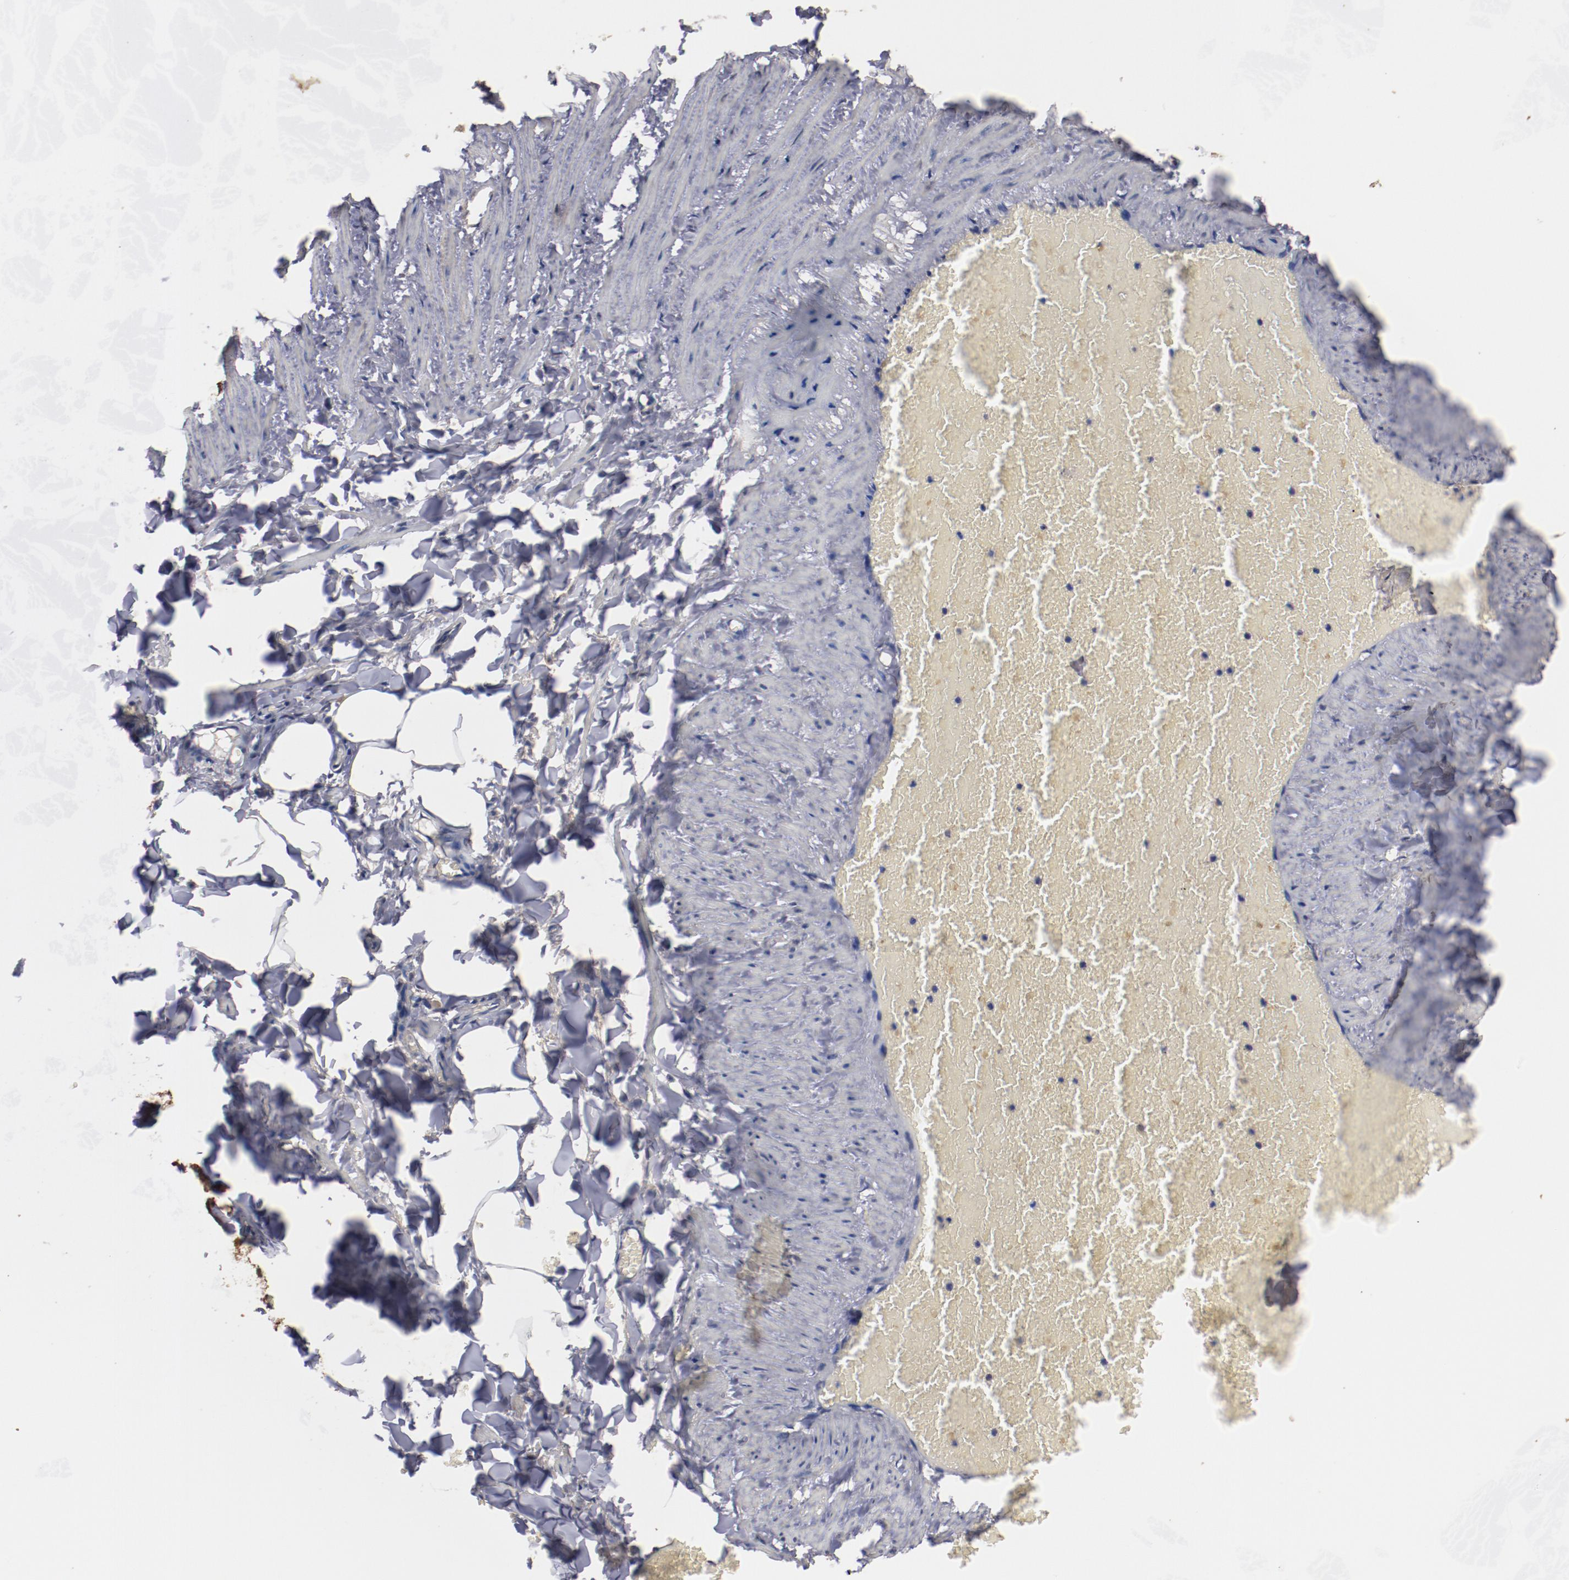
{"staining": {"intensity": "weak", "quantity": ">75%", "location": "cytoplasmic/membranous"}, "tissue": "adipose tissue", "cell_type": "Adipocytes", "image_type": "normal", "snomed": [{"axis": "morphology", "description": "Normal tissue, NOS"}, {"axis": "topography", "description": "Vascular tissue"}], "caption": "Protein positivity by immunohistochemistry exhibits weak cytoplasmic/membranous positivity in about >75% of adipocytes in benign adipose tissue. The protein of interest is shown in brown color, while the nuclei are stained blue.", "gene": "TENM1", "patient": {"sex": "male", "age": 41}}